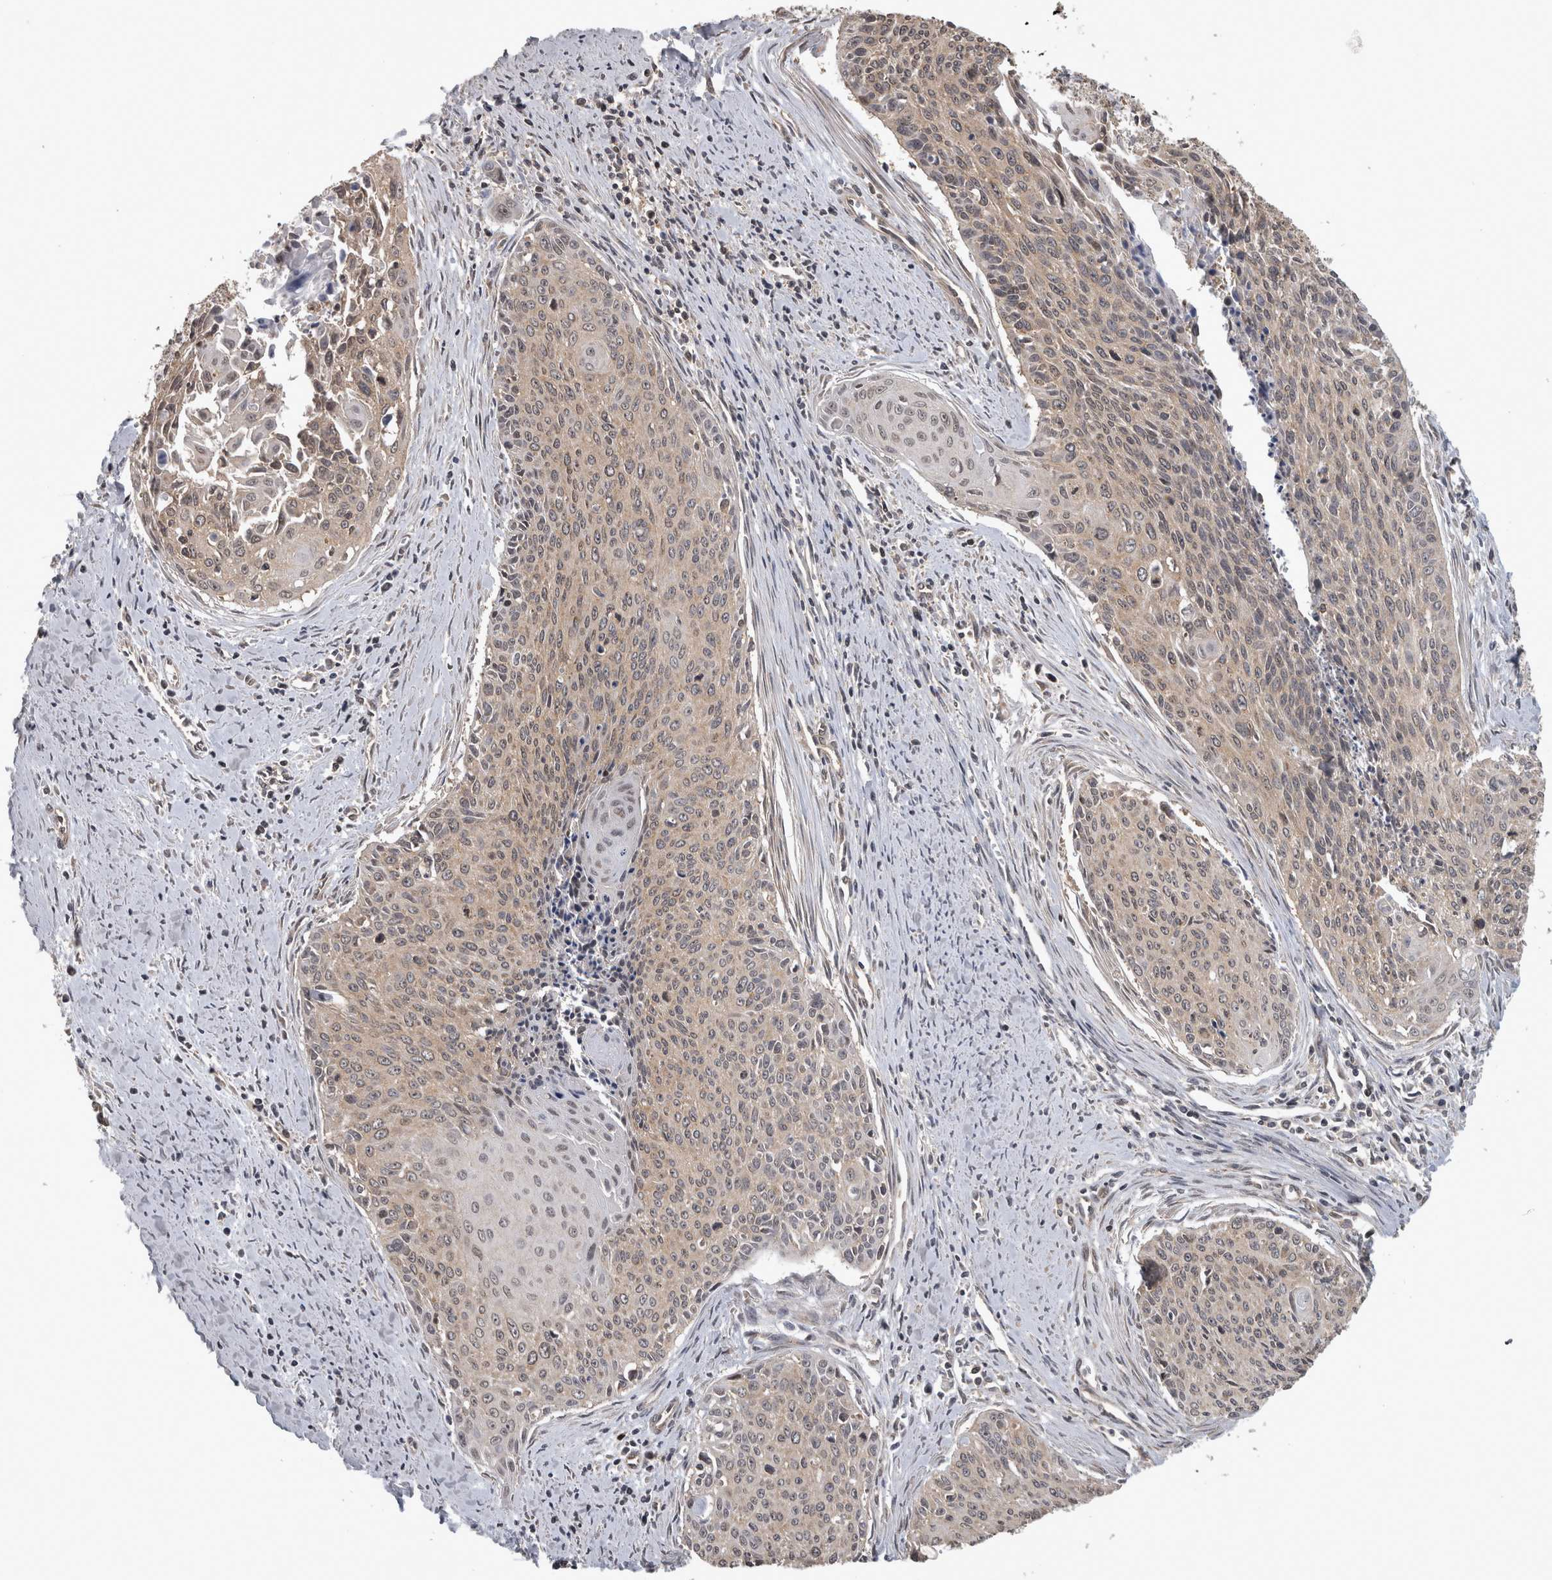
{"staining": {"intensity": "weak", "quantity": "25%-75%", "location": "cytoplasmic/membranous"}, "tissue": "cervical cancer", "cell_type": "Tumor cells", "image_type": "cancer", "snomed": [{"axis": "morphology", "description": "Squamous cell carcinoma, NOS"}, {"axis": "topography", "description": "Cervix"}], "caption": "Protein analysis of cervical cancer tissue shows weak cytoplasmic/membranous positivity in approximately 25%-75% of tumor cells. The staining was performed using DAB (3,3'-diaminobenzidine), with brown indicating positive protein expression. Nuclei are stained blue with hematoxylin.", "gene": "ATXN2", "patient": {"sex": "female", "age": 55}}